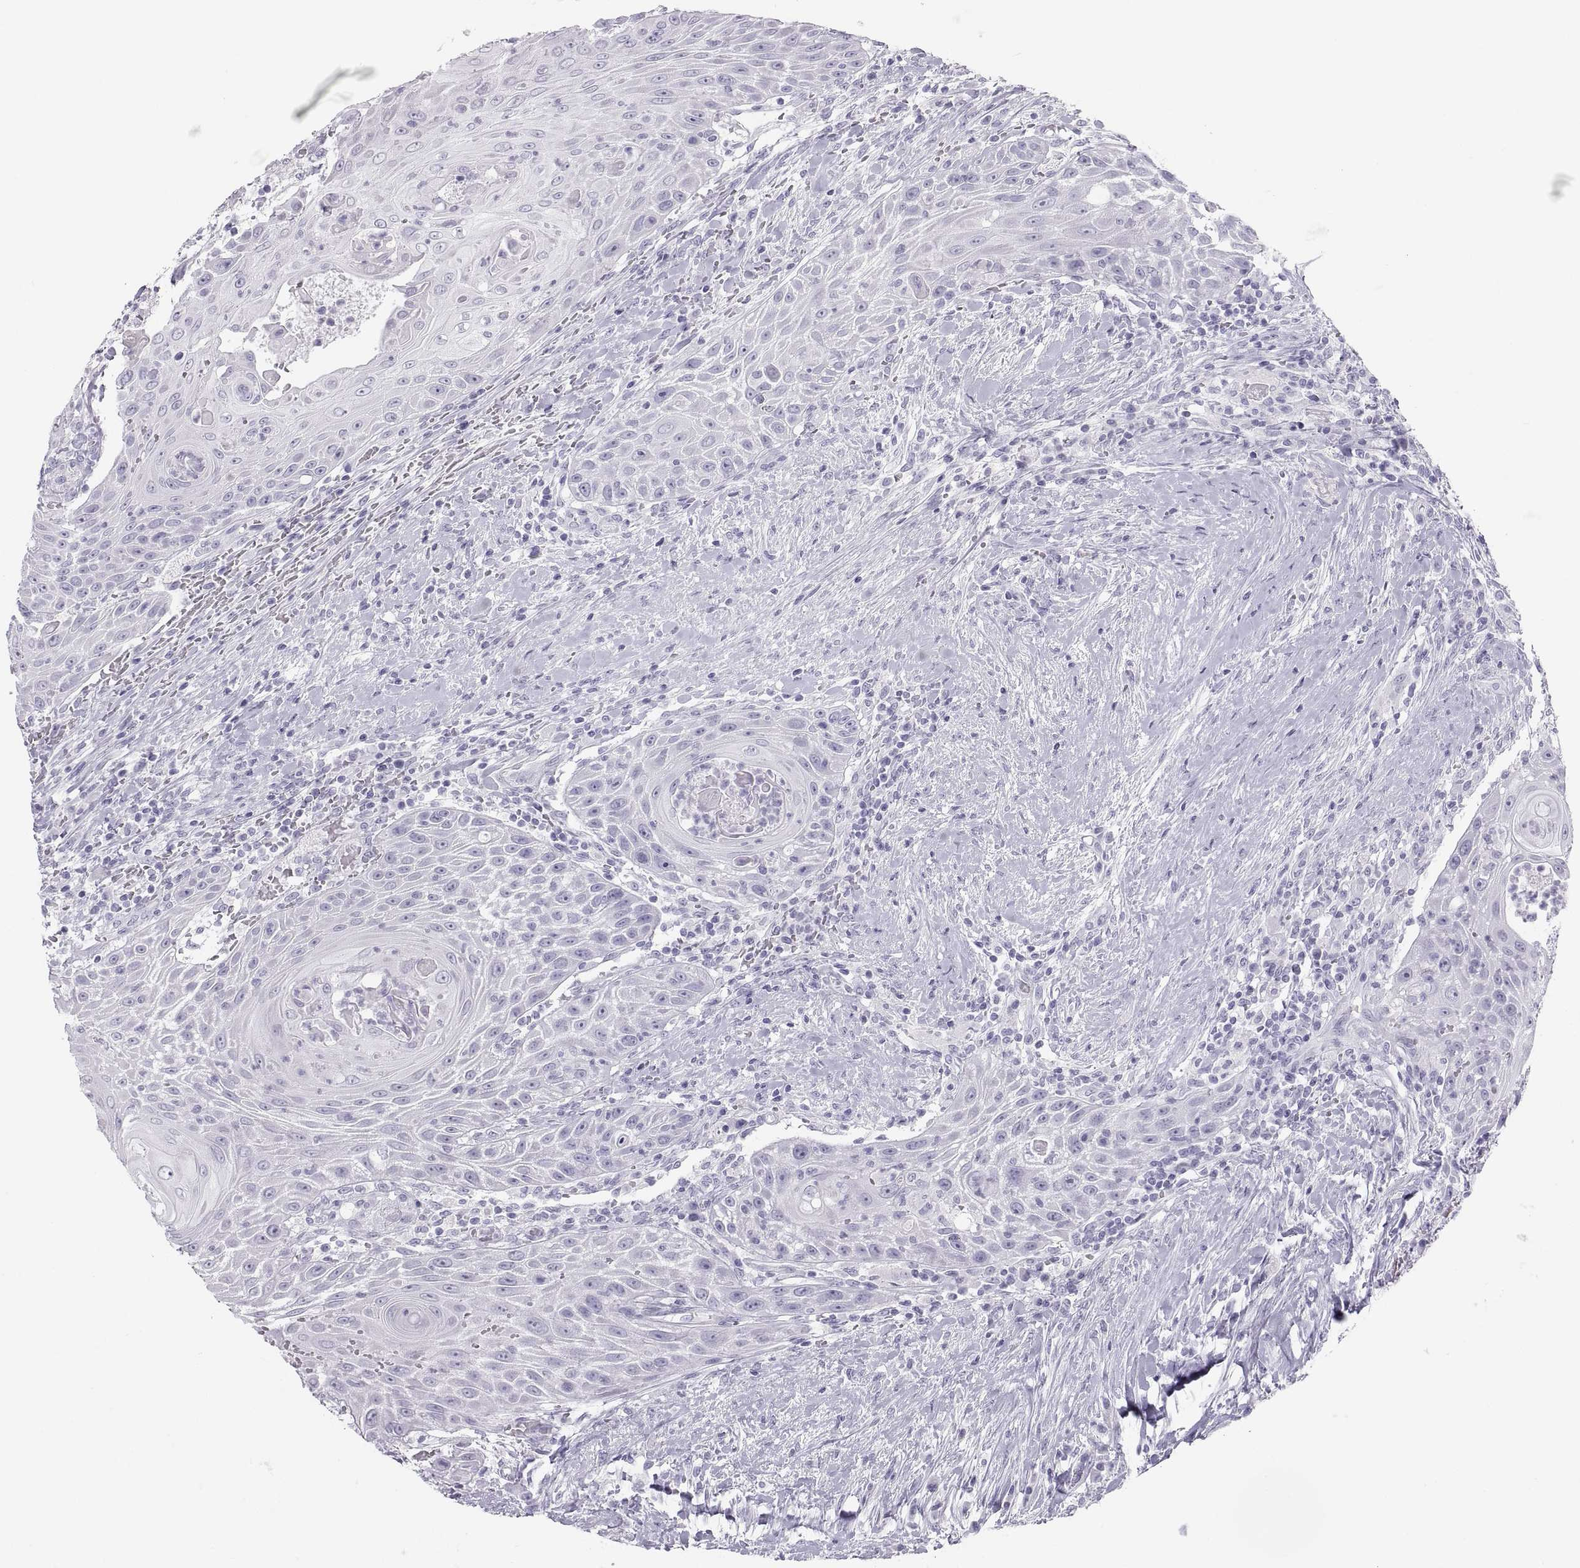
{"staining": {"intensity": "negative", "quantity": "none", "location": "none"}, "tissue": "head and neck cancer", "cell_type": "Tumor cells", "image_type": "cancer", "snomed": [{"axis": "morphology", "description": "Squamous cell carcinoma, NOS"}, {"axis": "topography", "description": "Head-Neck"}], "caption": "A histopathology image of squamous cell carcinoma (head and neck) stained for a protein displays no brown staining in tumor cells. (Stains: DAB immunohistochemistry with hematoxylin counter stain, Microscopy: brightfield microscopy at high magnification).", "gene": "SEMG1", "patient": {"sex": "male", "age": 69}}